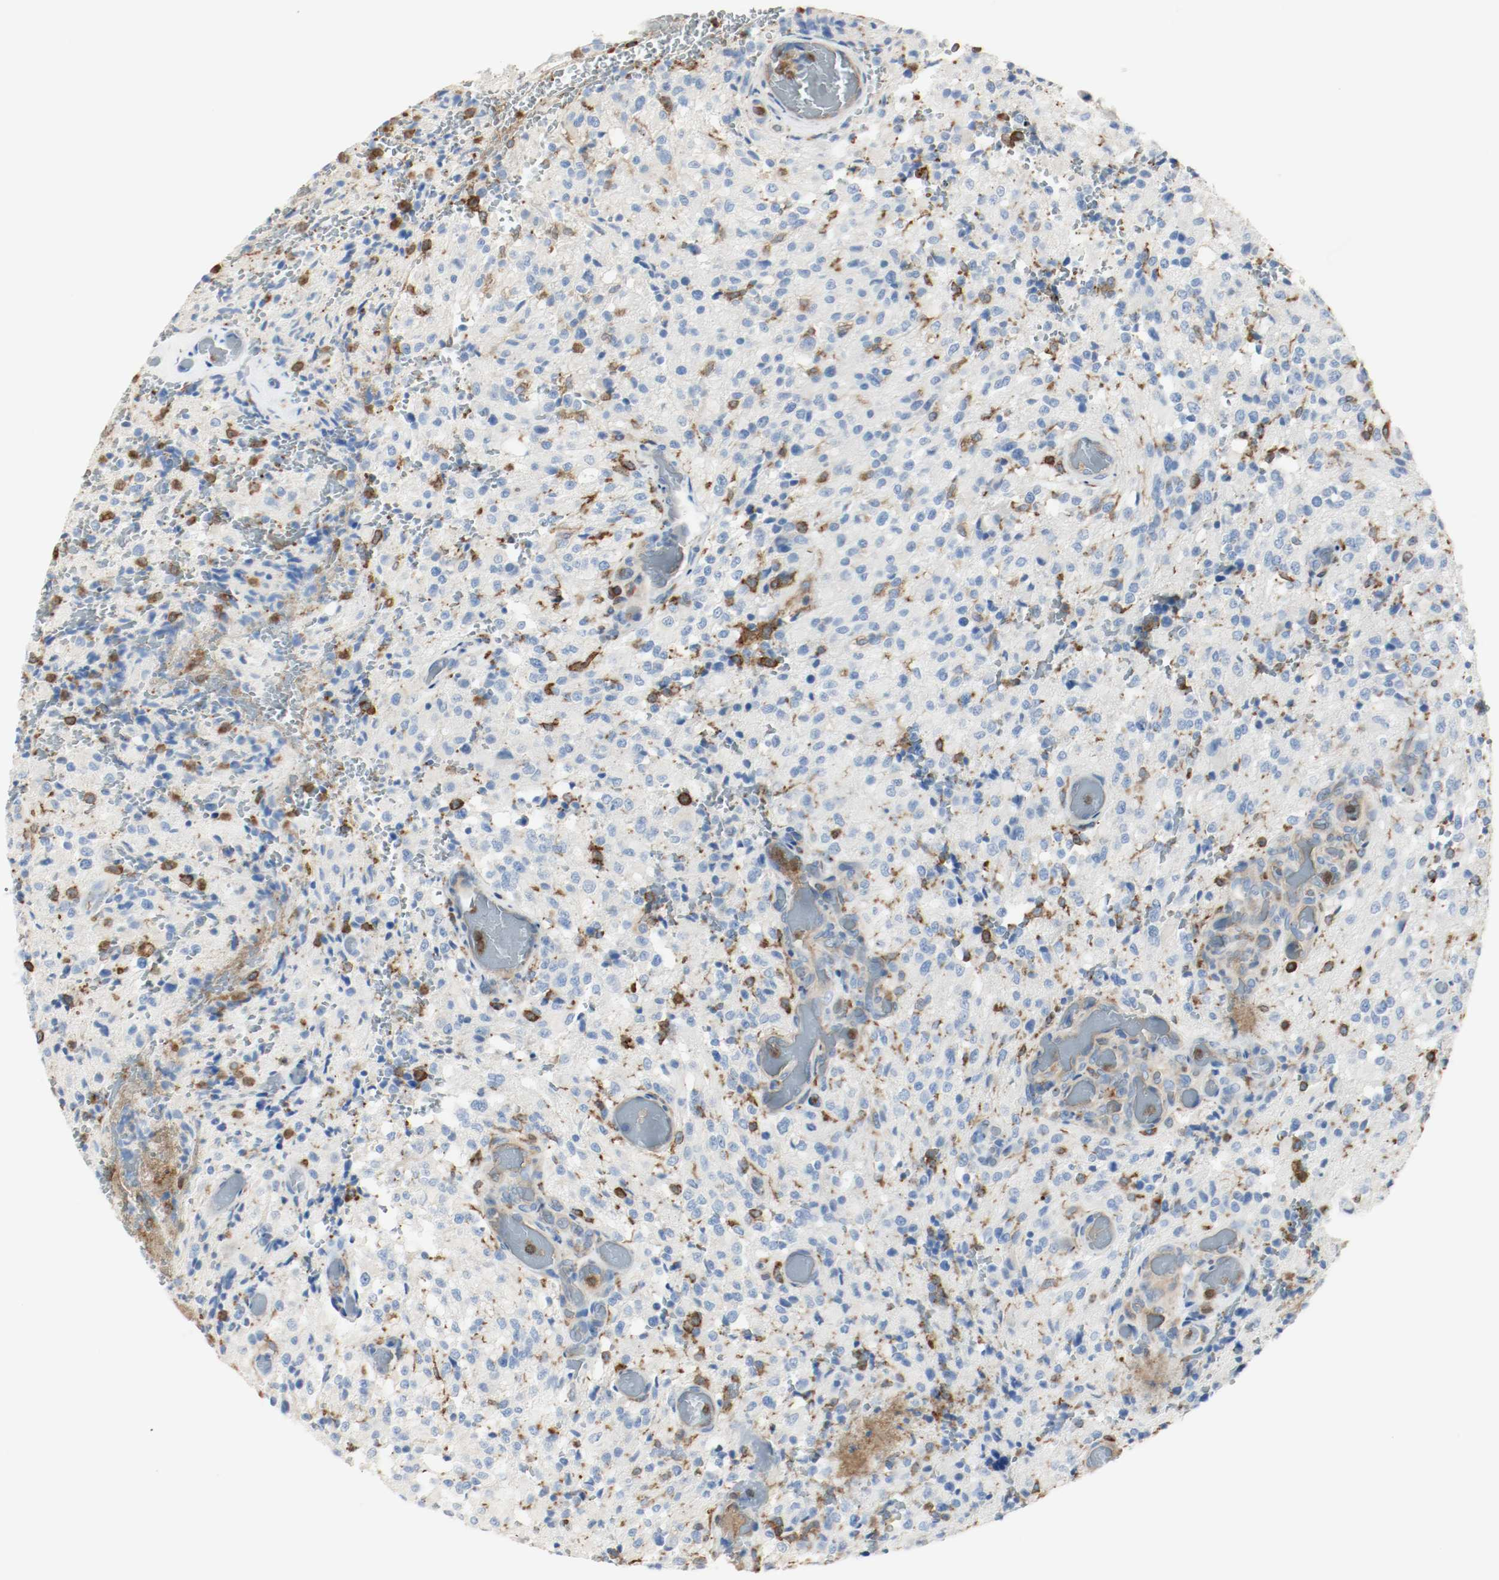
{"staining": {"intensity": "negative", "quantity": "none", "location": "none"}, "tissue": "glioma", "cell_type": "Tumor cells", "image_type": "cancer", "snomed": [{"axis": "morphology", "description": "Normal tissue, NOS"}, {"axis": "morphology", "description": "Glioma, malignant, High grade"}, {"axis": "topography", "description": "Cerebral cortex"}], "caption": "Immunohistochemical staining of human high-grade glioma (malignant) reveals no significant staining in tumor cells.", "gene": "ARPC1B", "patient": {"sex": "male", "age": 56}}